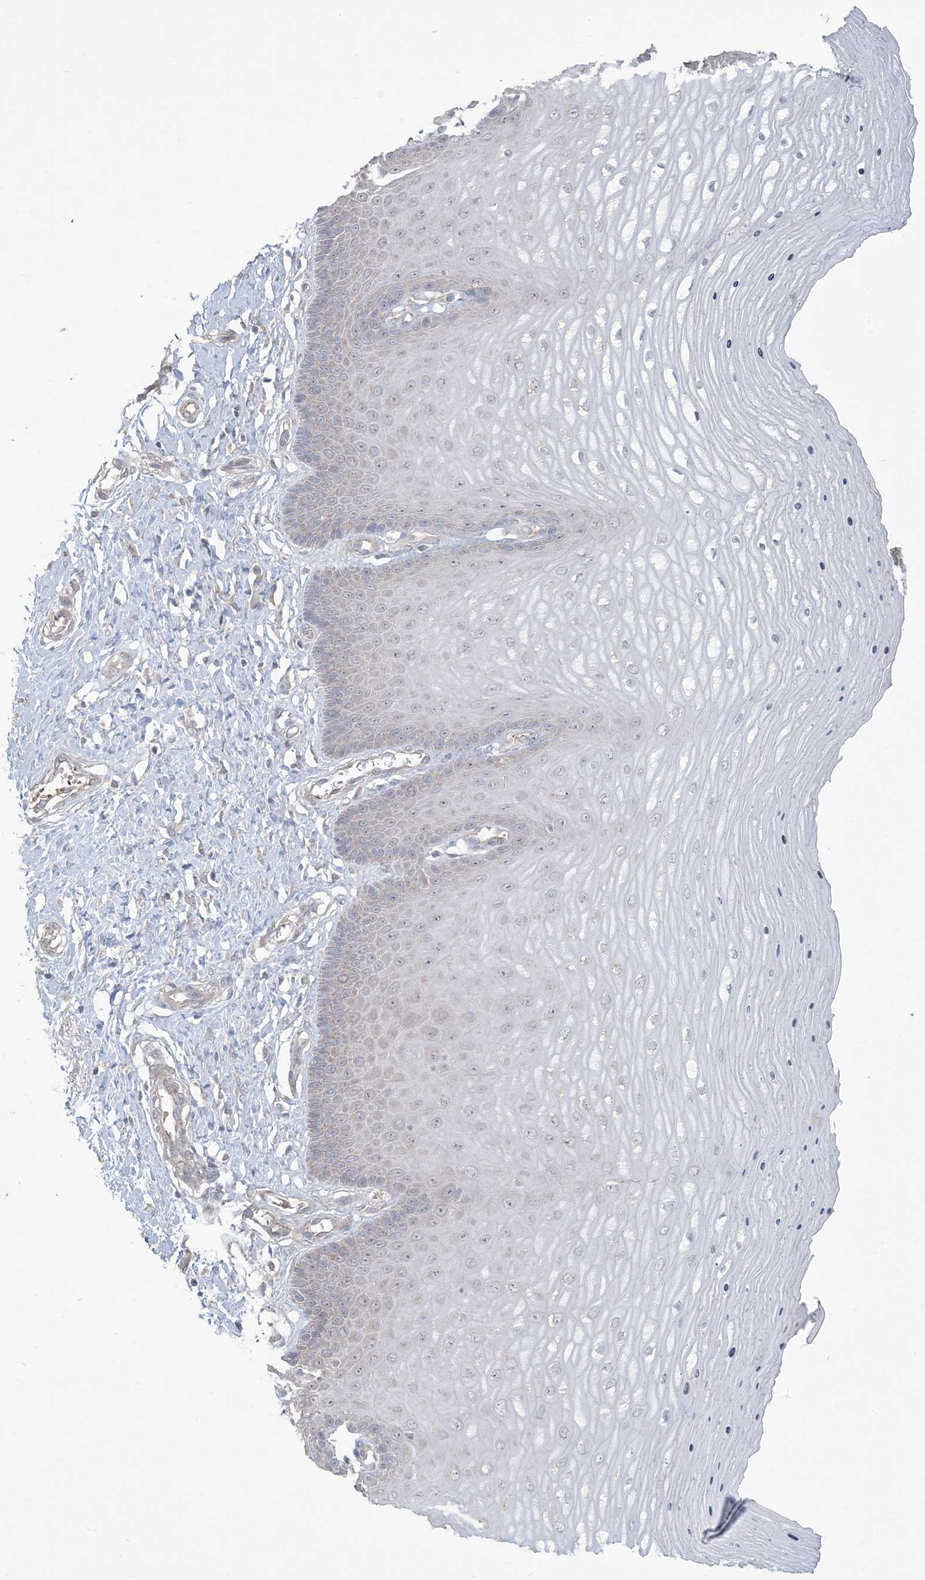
{"staining": {"intensity": "negative", "quantity": "none", "location": "none"}, "tissue": "cervix", "cell_type": "Squamous epithelial cells", "image_type": "normal", "snomed": [{"axis": "morphology", "description": "Normal tissue, NOS"}, {"axis": "topography", "description": "Cervix"}], "caption": "Immunohistochemical staining of unremarkable cervix demonstrates no significant staining in squamous epithelial cells. The staining is performed using DAB (3,3'-diaminobenzidine) brown chromogen with nuclei counter-stained in using hematoxylin.", "gene": "KLHL18", "patient": {"sex": "female", "age": 55}}